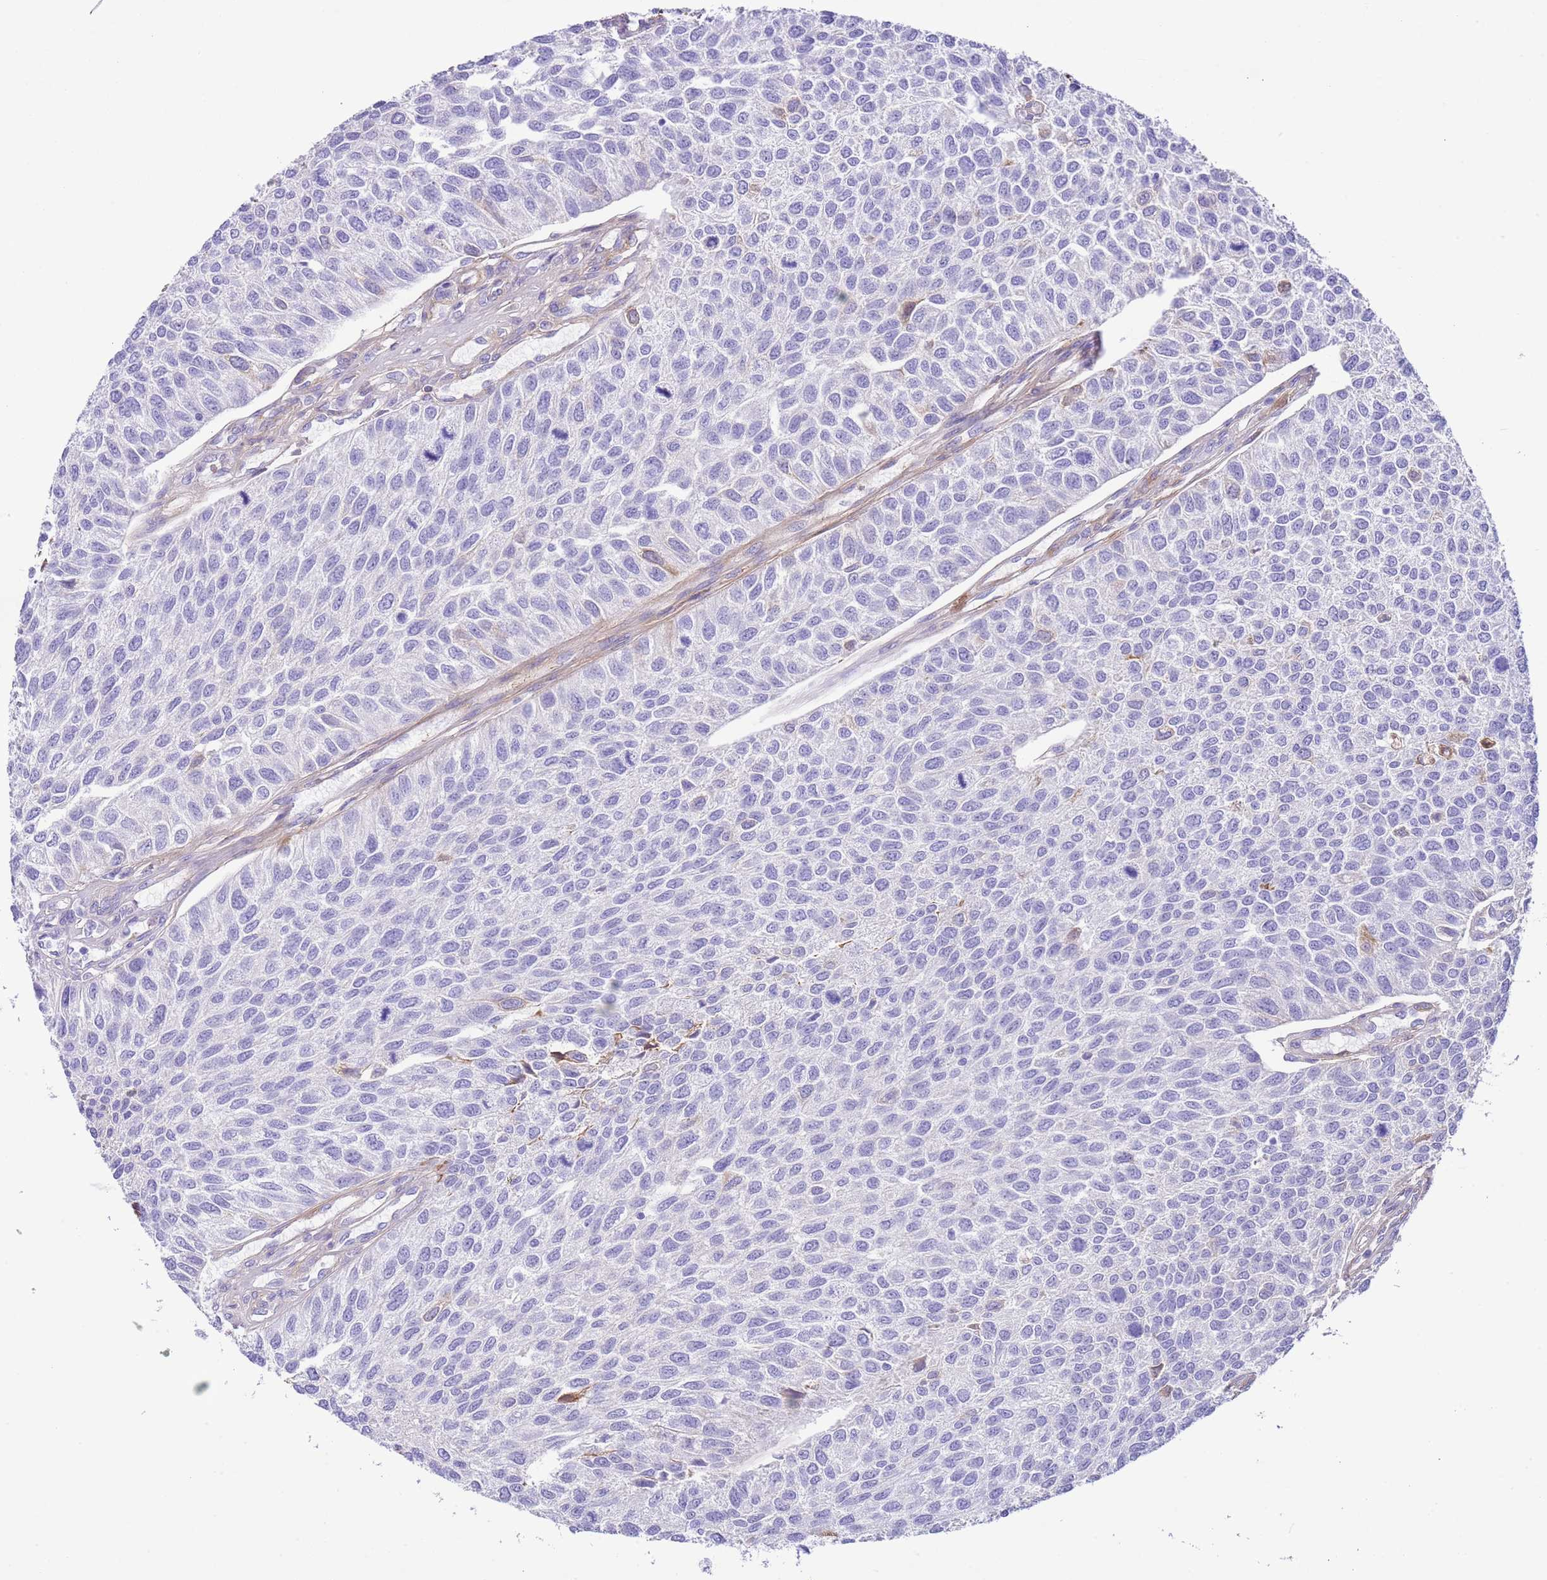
{"staining": {"intensity": "negative", "quantity": "none", "location": "none"}, "tissue": "urothelial cancer", "cell_type": "Tumor cells", "image_type": "cancer", "snomed": [{"axis": "morphology", "description": "Urothelial carcinoma, NOS"}, {"axis": "topography", "description": "Urinary bladder"}], "caption": "This is an IHC micrograph of transitional cell carcinoma. There is no staining in tumor cells.", "gene": "IGF1", "patient": {"sex": "male", "age": 55}}